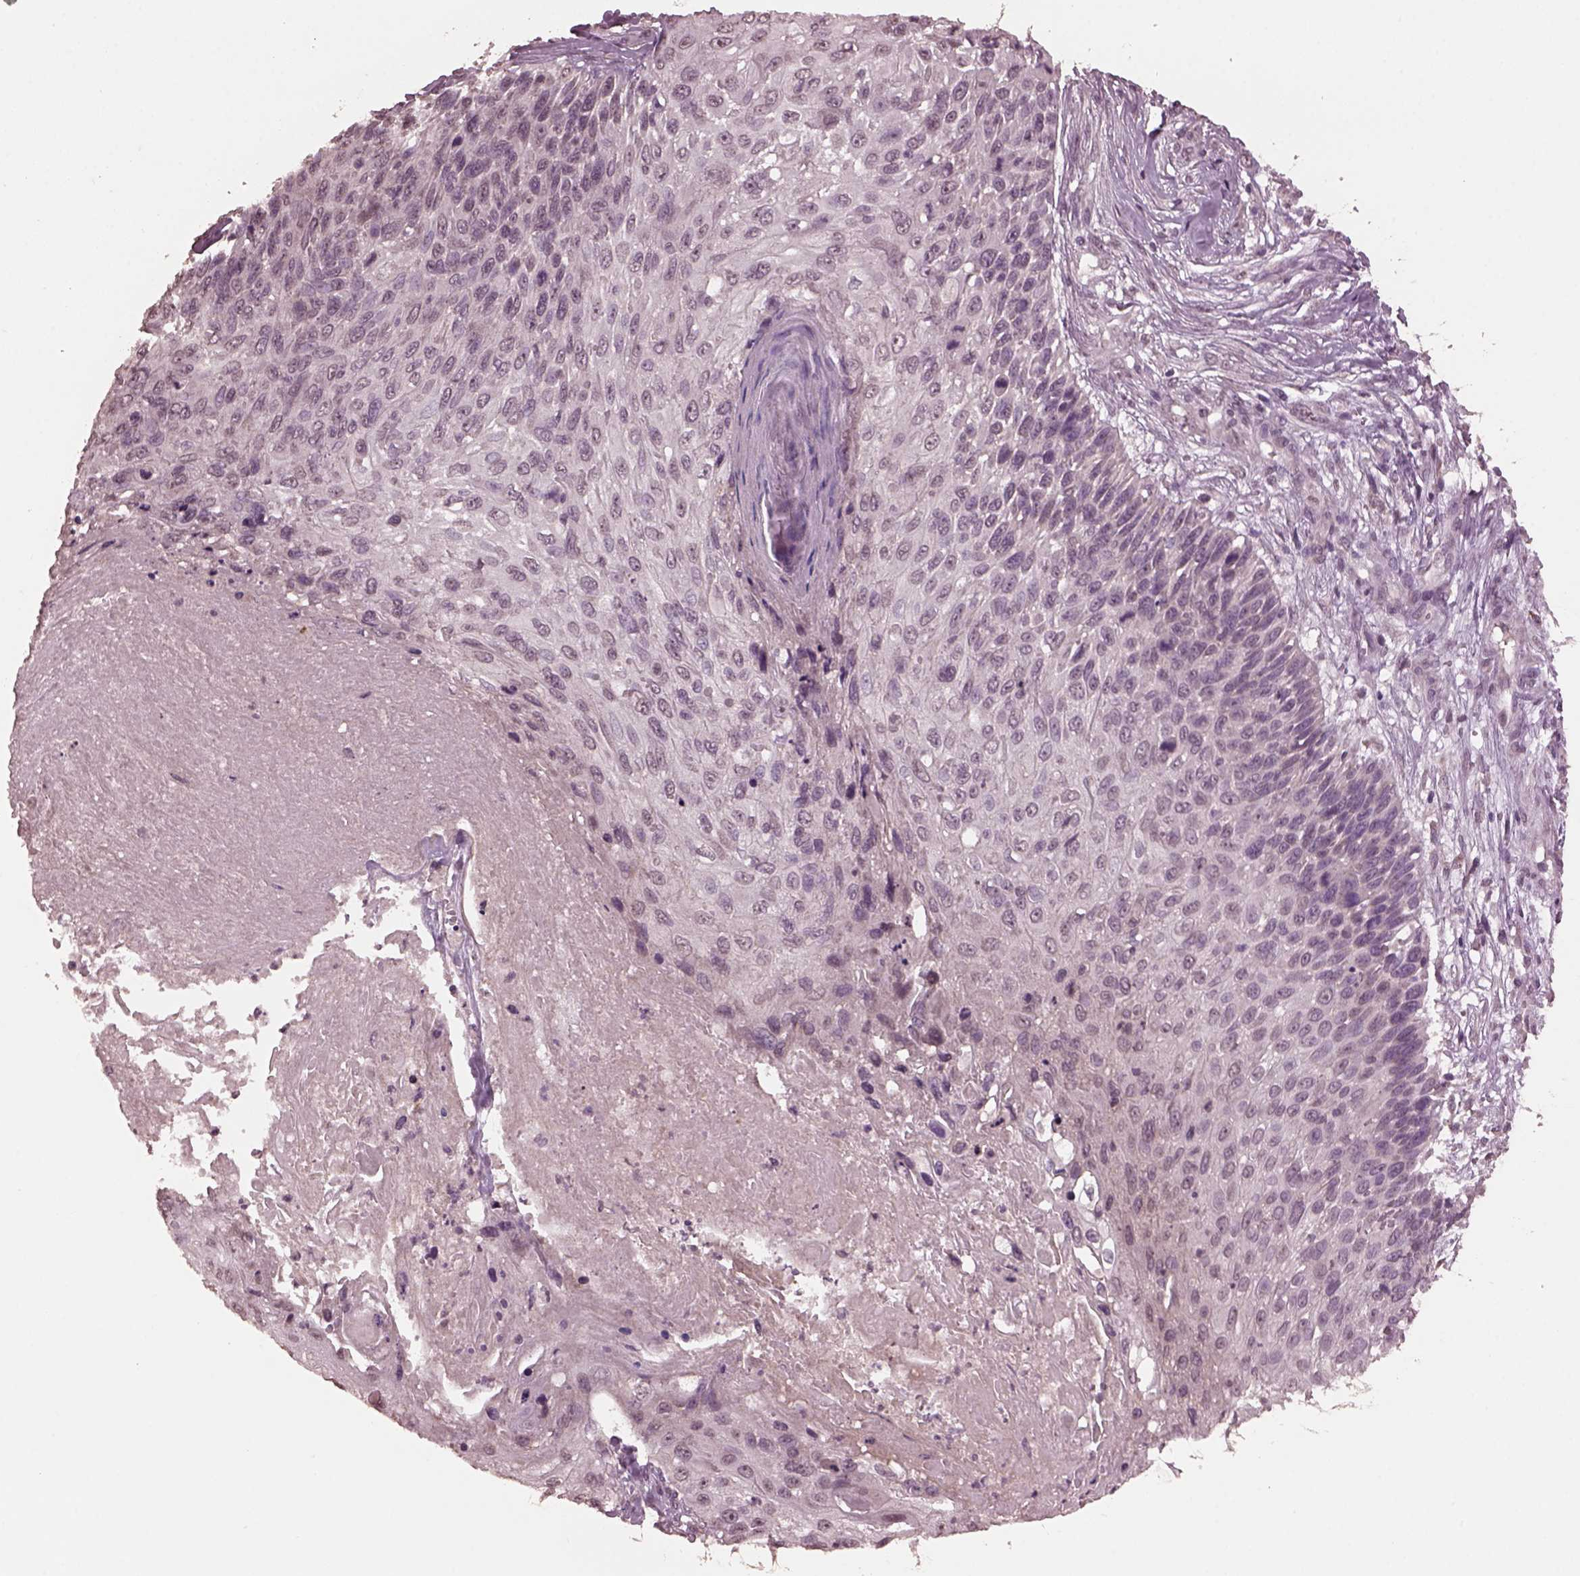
{"staining": {"intensity": "negative", "quantity": "none", "location": "none"}, "tissue": "skin cancer", "cell_type": "Tumor cells", "image_type": "cancer", "snomed": [{"axis": "morphology", "description": "Squamous cell carcinoma, NOS"}, {"axis": "topography", "description": "Skin"}], "caption": "IHC of skin cancer demonstrates no positivity in tumor cells. (Stains: DAB immunohistochemistry with hematoxylin counter stain, Microscopy: brightfield microscopy at high magnification).", "gene": "IL18RAP", "patient": {"sex": "male", "age": 92}}